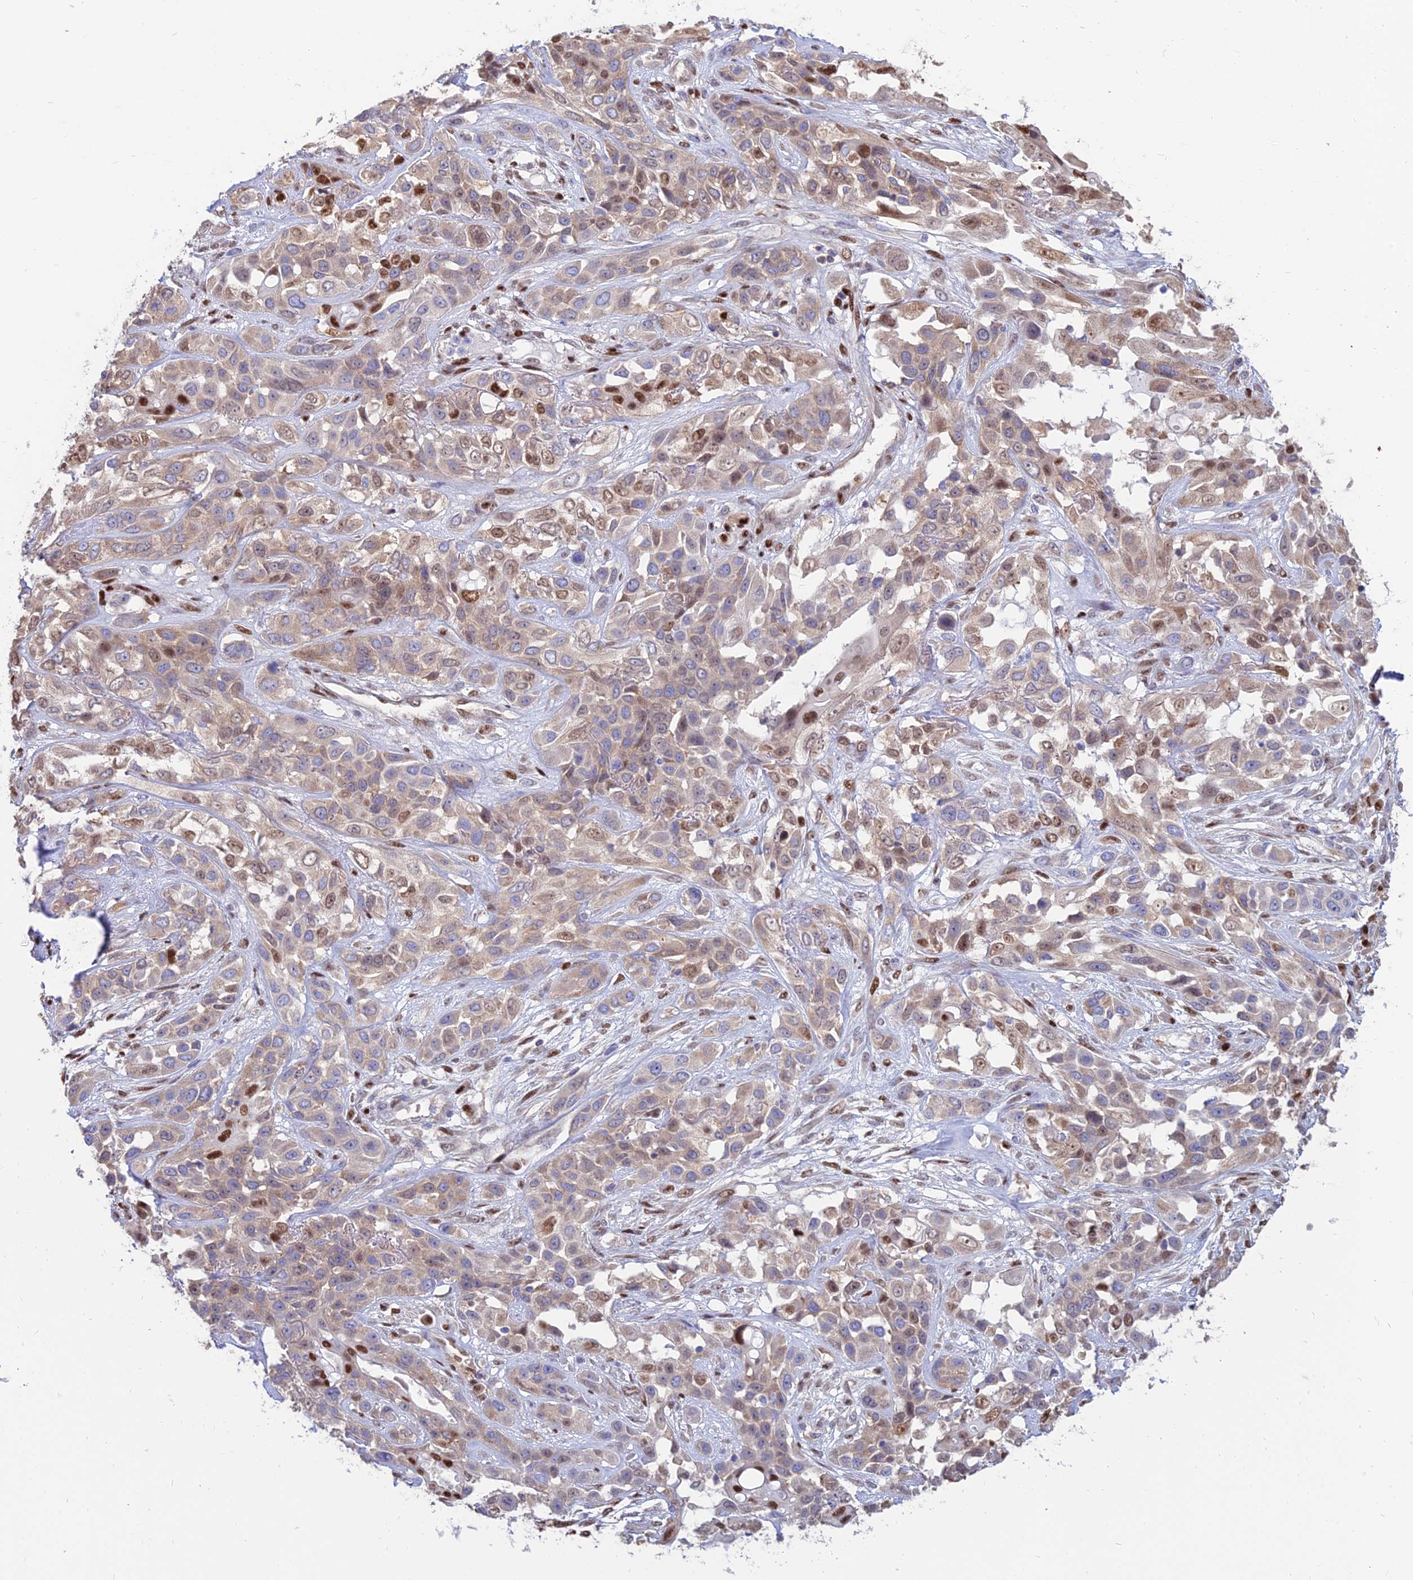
{"staining": {"intensity": "weak", "quantity": ">75%", "location": "cytoplasmic/membranous,nuclear"}, "tissue": "lung cancer", "cell_type": "Tumor cells", "image_type": "cancer", "snomed": [{"axis": "morphology", "description": "Squamous cell carcinoma, NOS"}, {"axis": "topography", "description": "Lung"}], "caption": "Human squamous cell carcinoma (lung) stained with a protein marker demonstrates weak staining in tumor cells.", "gene": "DNPEP", "patient": {"sex": "female", "age": 70}}